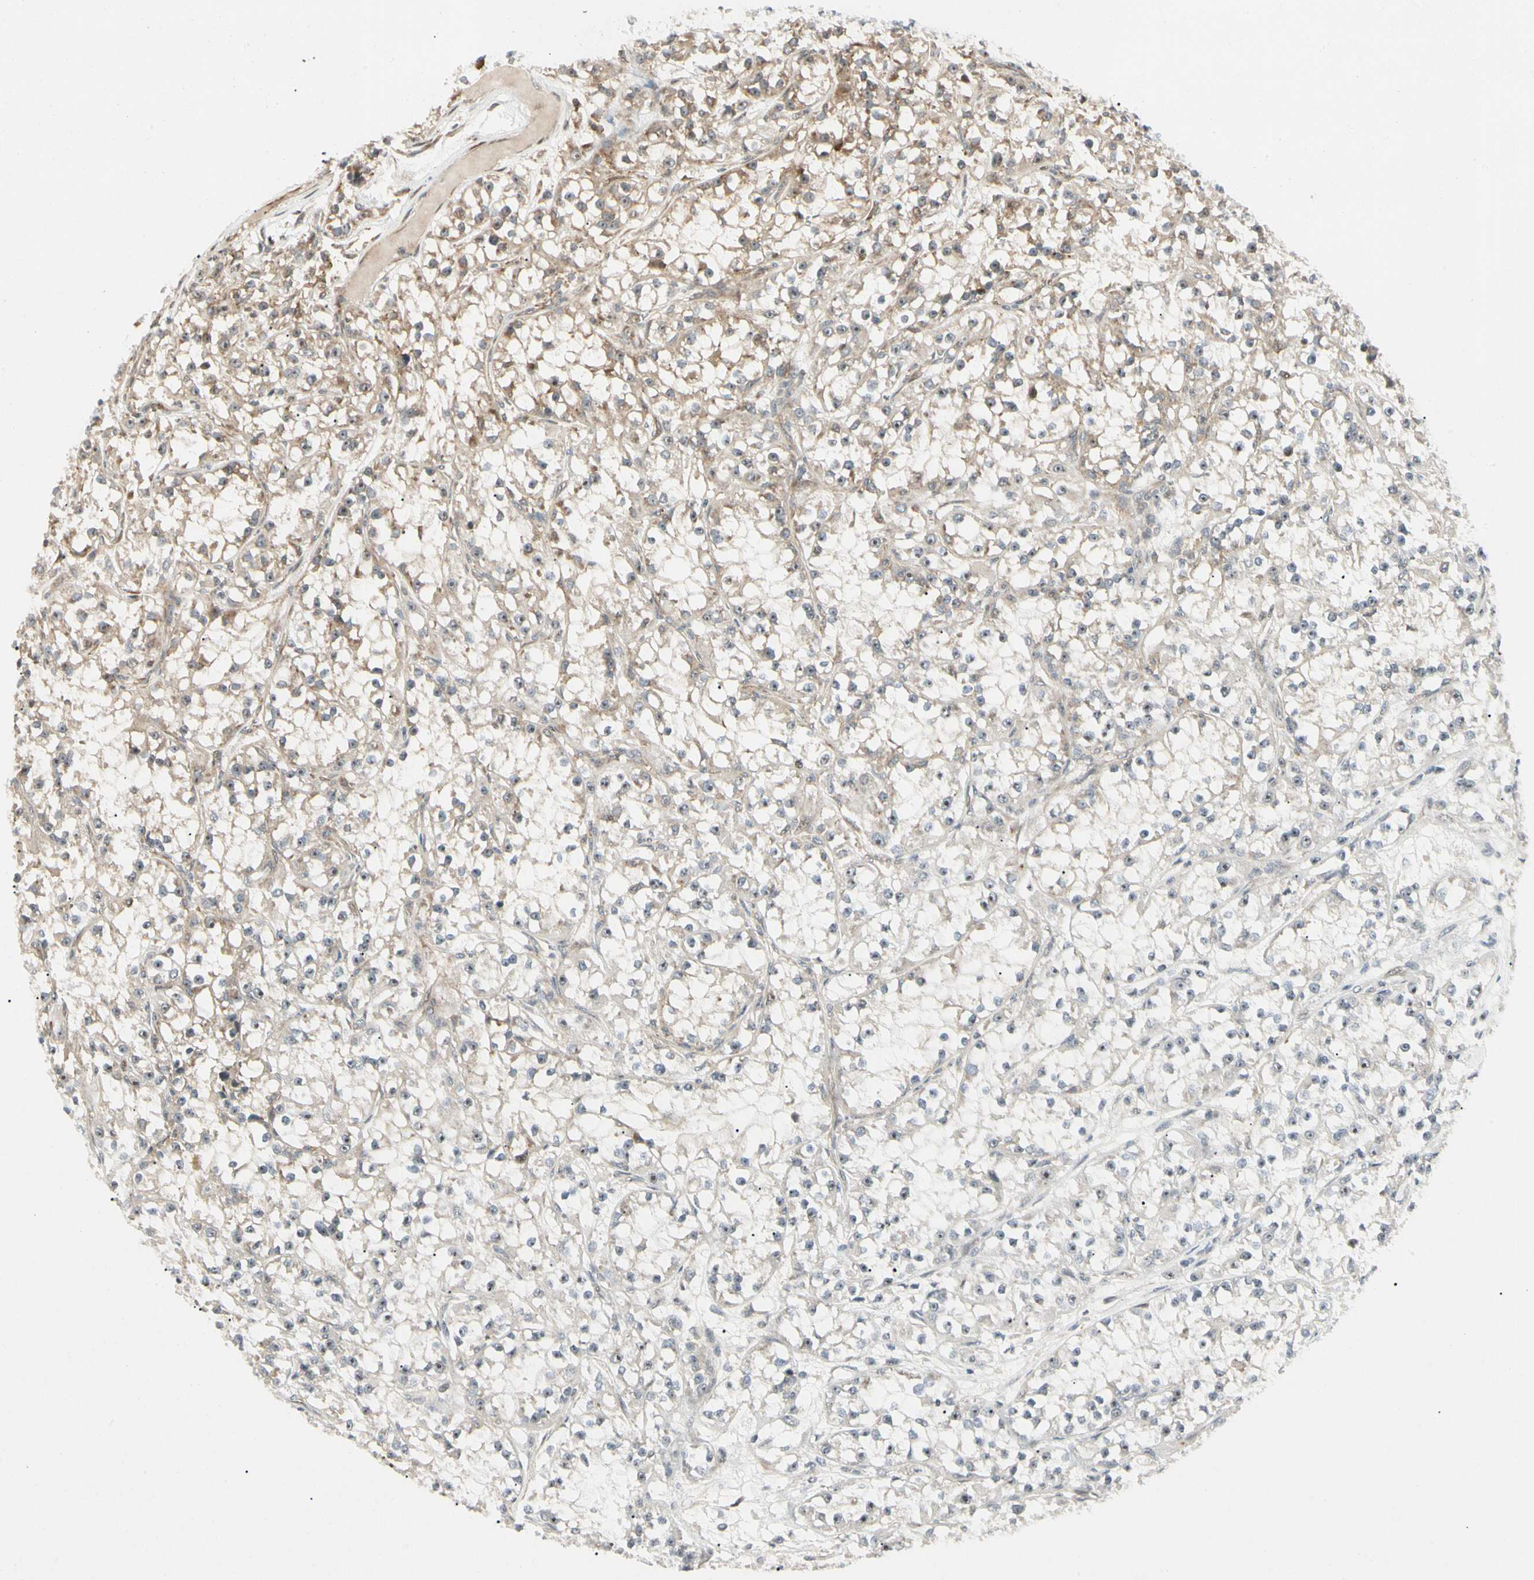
{"staining": {"intensity": "weak", "quantity": "<25%", "location": "cytoplasmic/membranous"}, "tissue": "renal cancer", "cell_type": "Tumor cells", "image_type": "cancer", "snomed": [{"axis": "morphology", "description": "Adenocarcinoma, NOS"}, {"axis": "topography", "description": "Kidney"}], "caption": "The micrograph demonstrates no staining of tumor cells in renal adenocarcinoma.", "gene": "FNDC3B", "patient": {"sex": "female", "age": 52}}